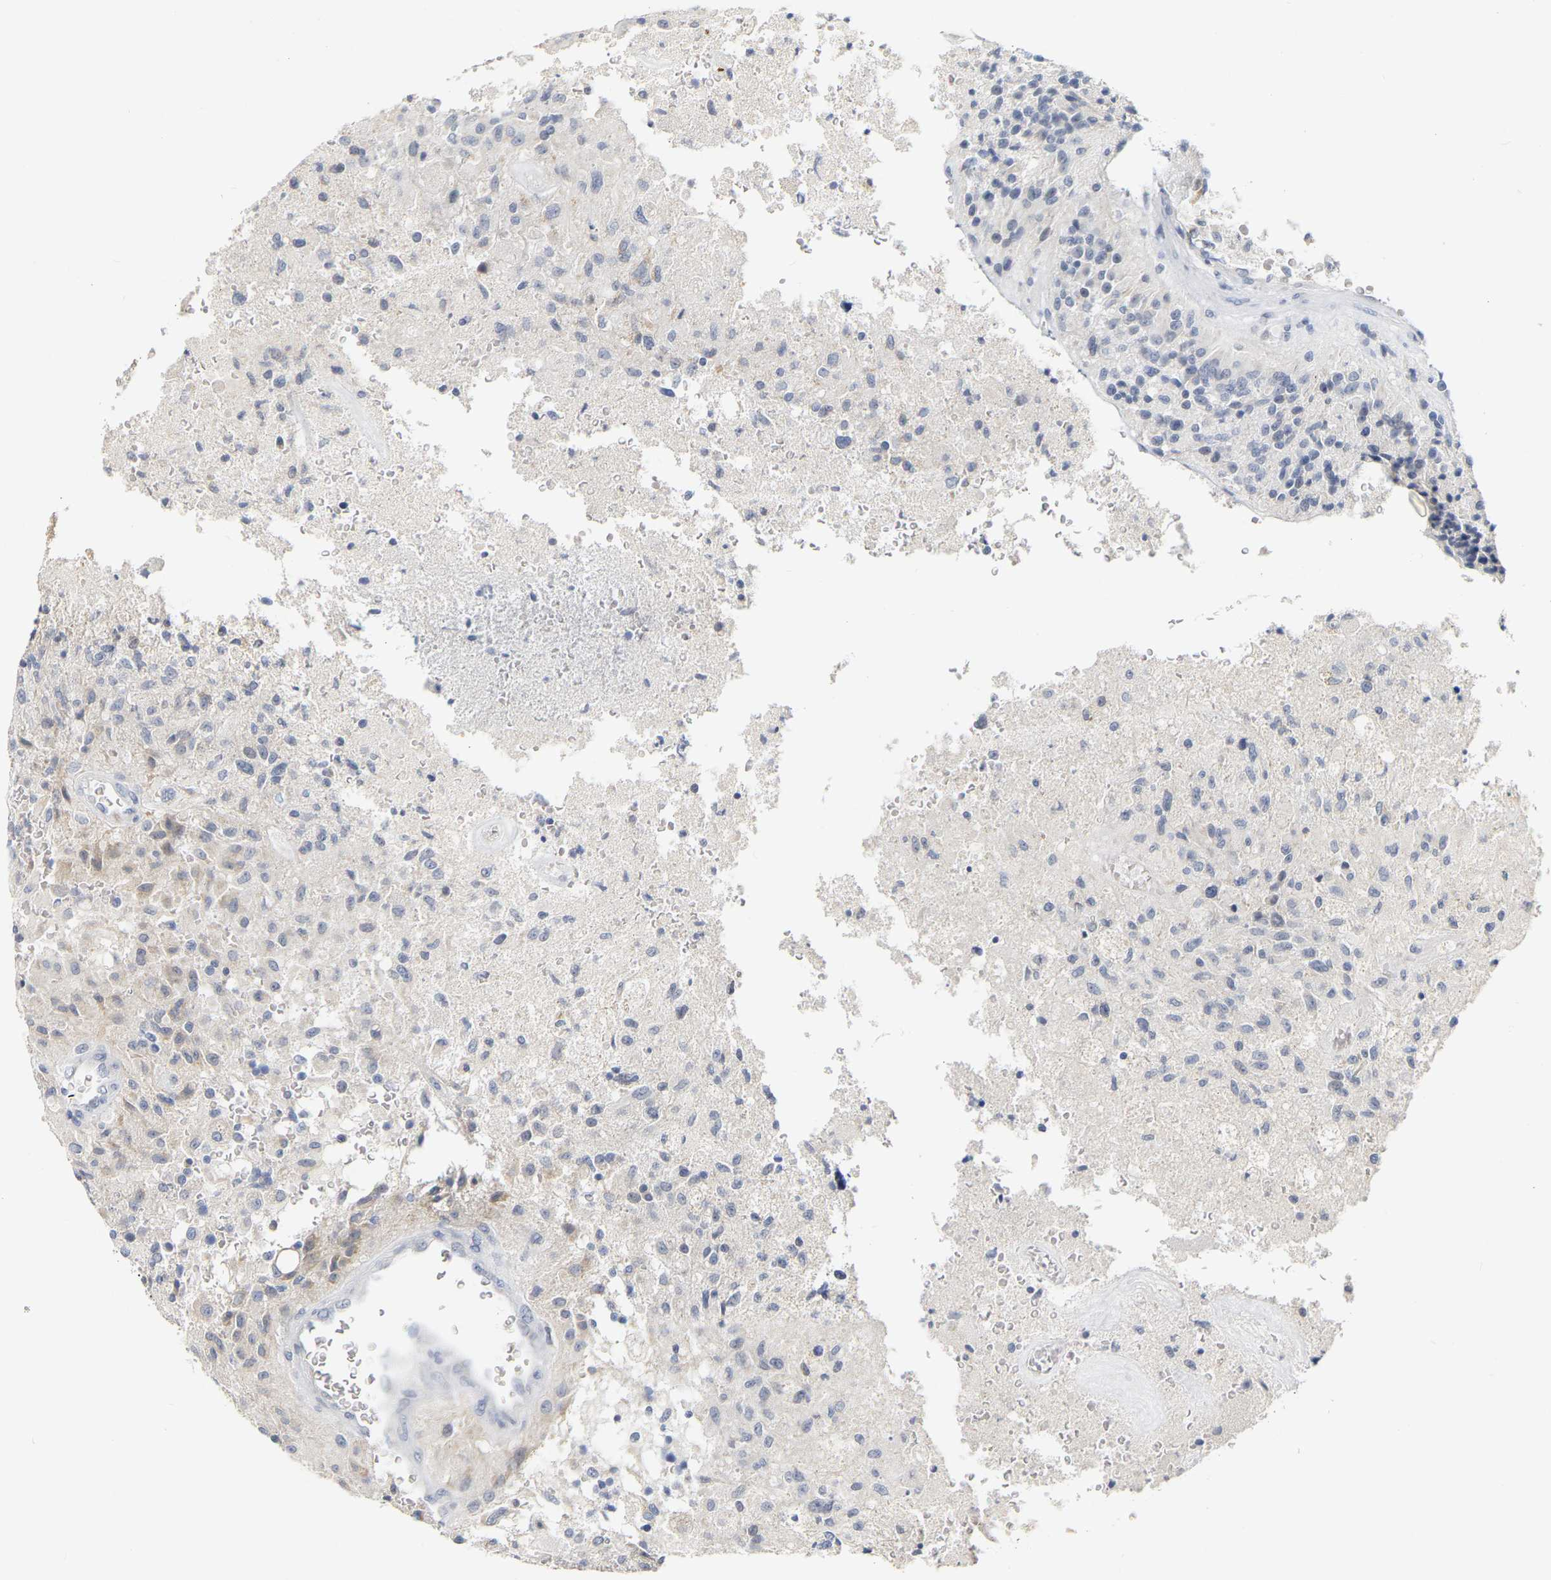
{"staining": {"intensity": "negative", "quantity": "none", "location": "none"}, "tissue": "glioma", "cell_type": "Tumor cells", "image_type": "cancer", "snomed": [{"axis": "morphology", "description": "Normal tissue, NOS"}, {"axis": "morphology", "description": "Glioma, malignant, High grade"}, {"axis": "topography", "description": "Cerebral cortex"}], "caption": "Protein analysis of high-grade glioma (malignant) reveals no significant staining in tumor cells.", "gene": "KRT76", "patient": {"sex": "male", "age": 77}}